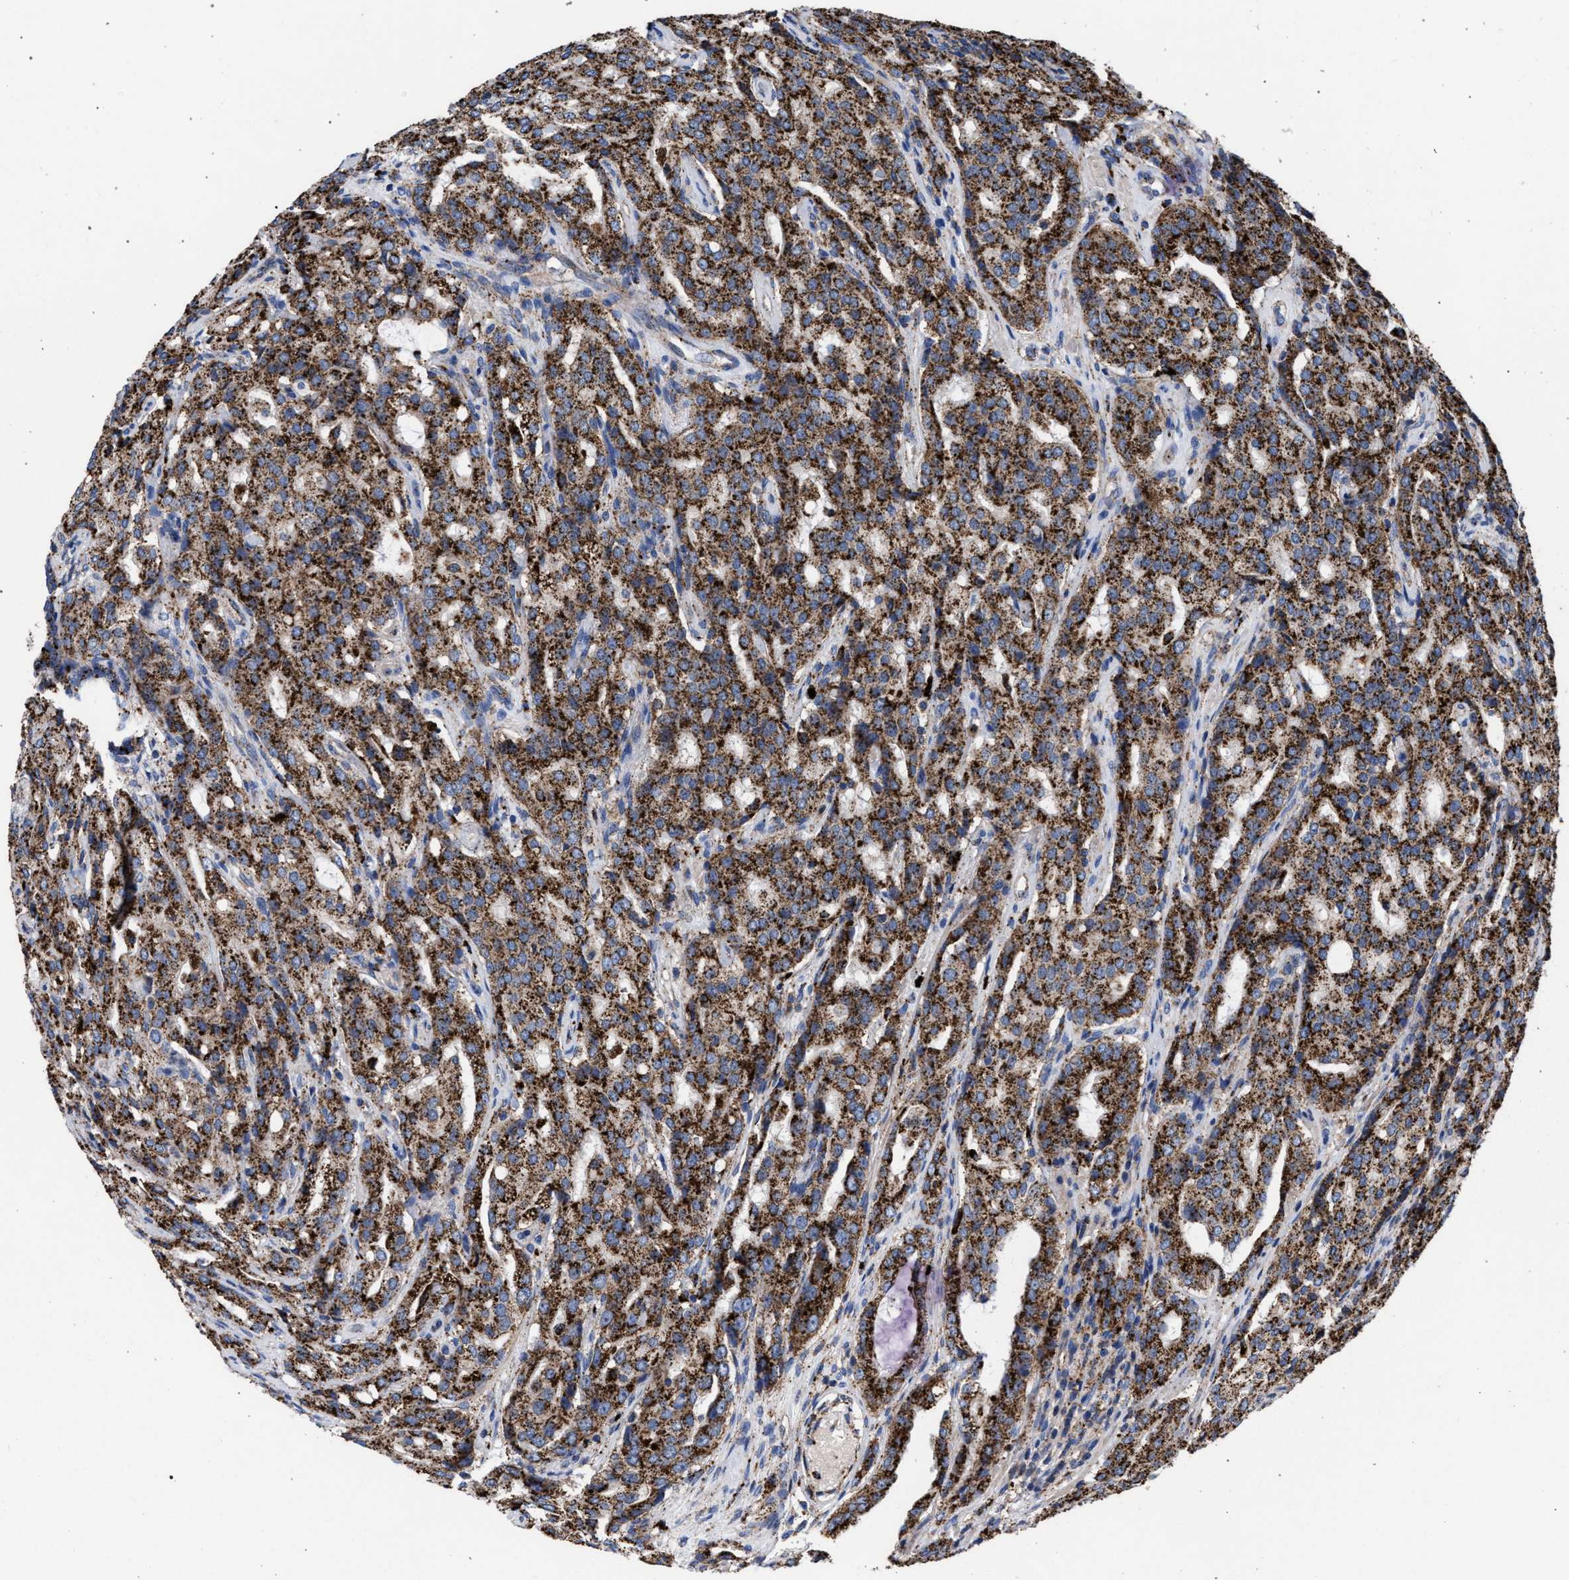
{"staining": {"intensity": "strong", "quantity": ">75%", "location": "cytoplasmic/membranous"}, "tissue": "prostate cancer", "cell_type": "Tumor cells", "image_type": "cancer", "snomed": [{"axis": "morphology", "description": "Adenocarcinoma, High grade"}, {"axis": "topography", "description": "Prostate"}], "caption": "Prostate cancer stained for a protein displays strong cytoplasmic/membranous positivity in tumor cells.", "gene": "PPT1", "patient": {"sex": "male", "age": 72}}